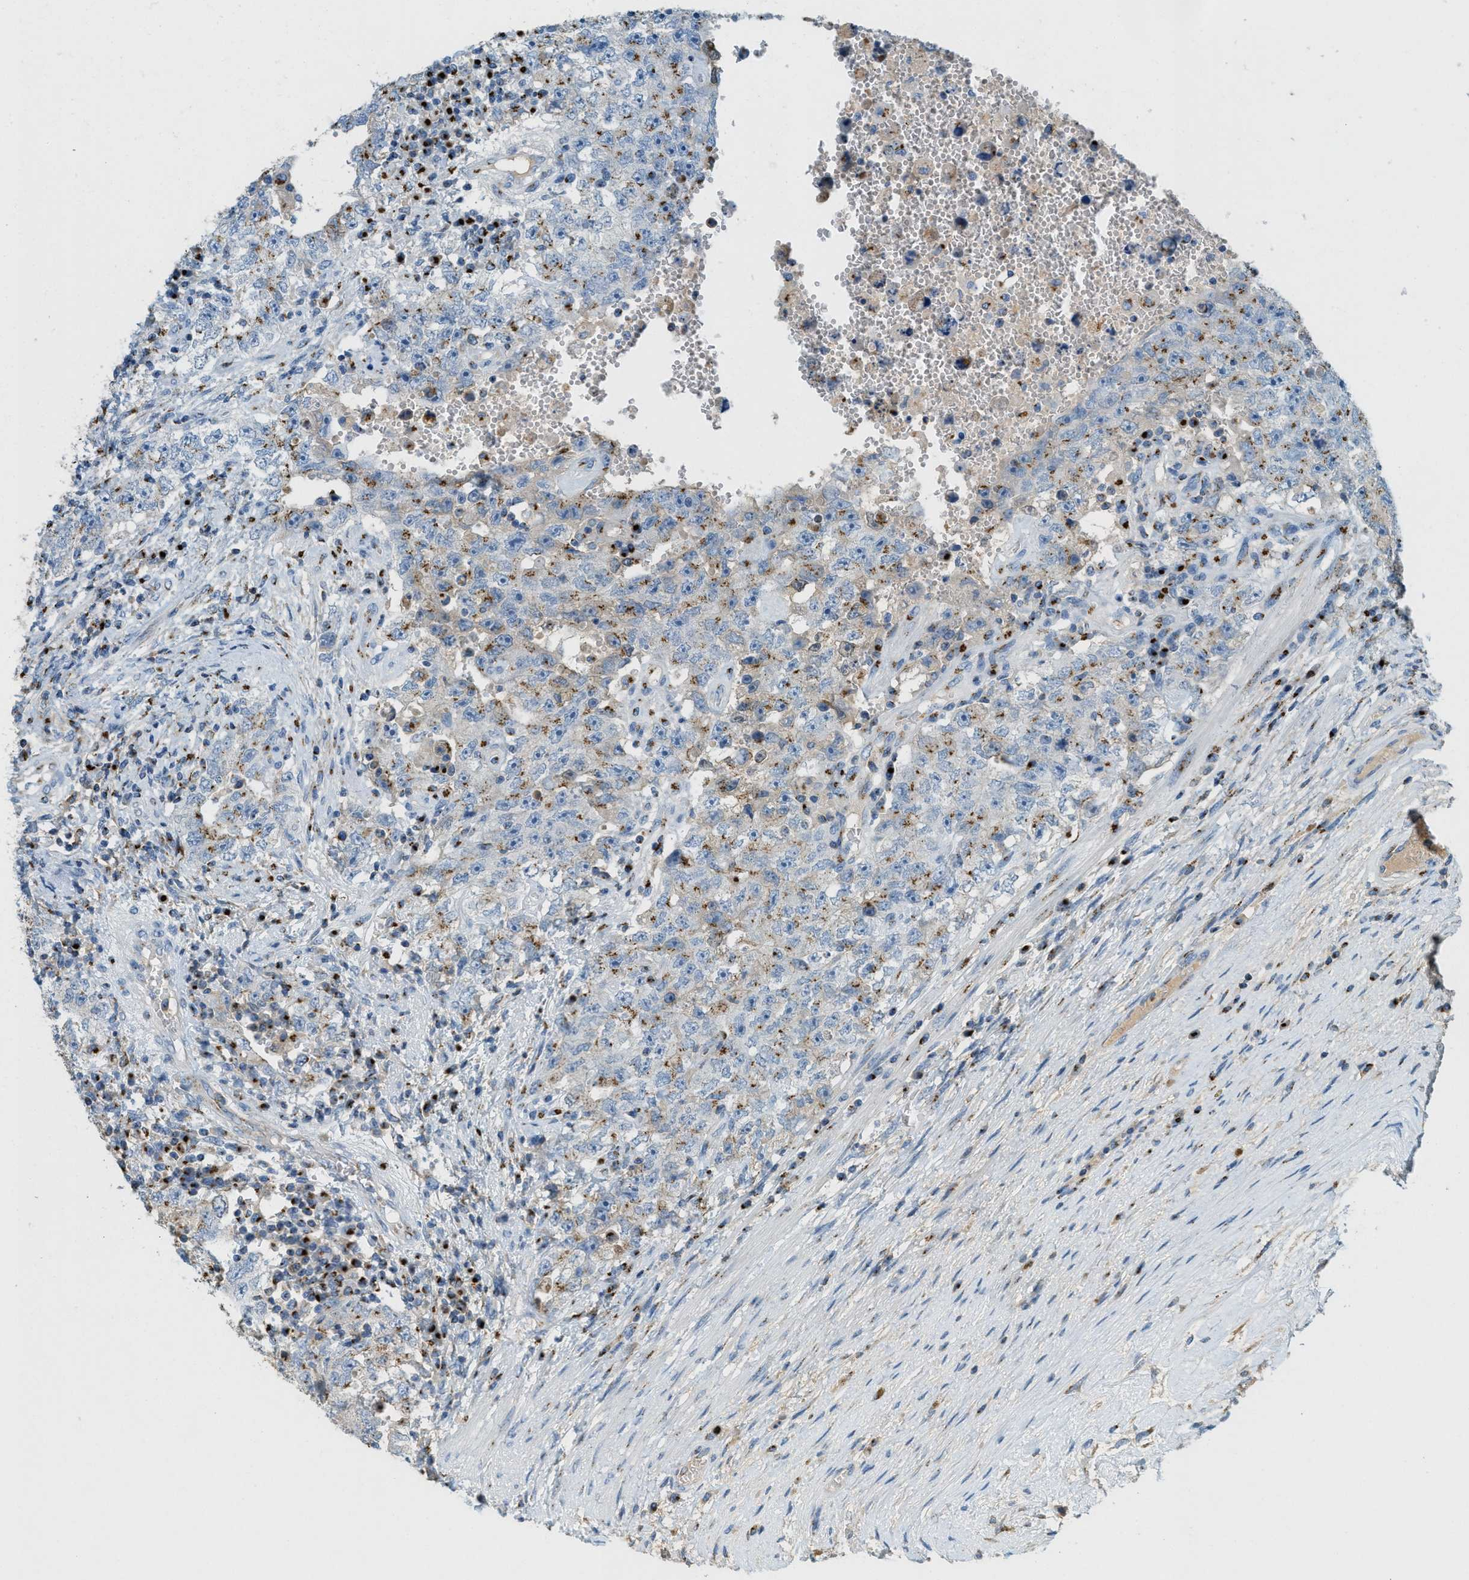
{"staining": {"intensity": "moderate", "quantity": "25%-75%", "location": "cytoplasmic/membranous"}, "tissue": "testis cancer", "cell_type": "Tumor cells", "image_type": "cancer", "snomed": [{"axis": "morphology", "description": "Carcinoma, Embryonal, NOS"}, {"axis": "topography", "description": "Testis"}], "caption": "The image displays staining of testis cancer, revealing moderate cytoplasmic/membranous protein expression (brown color) within tumor cells.", "gene": "ENTPD4", "patient": {"sex": "male", "age": 26}}